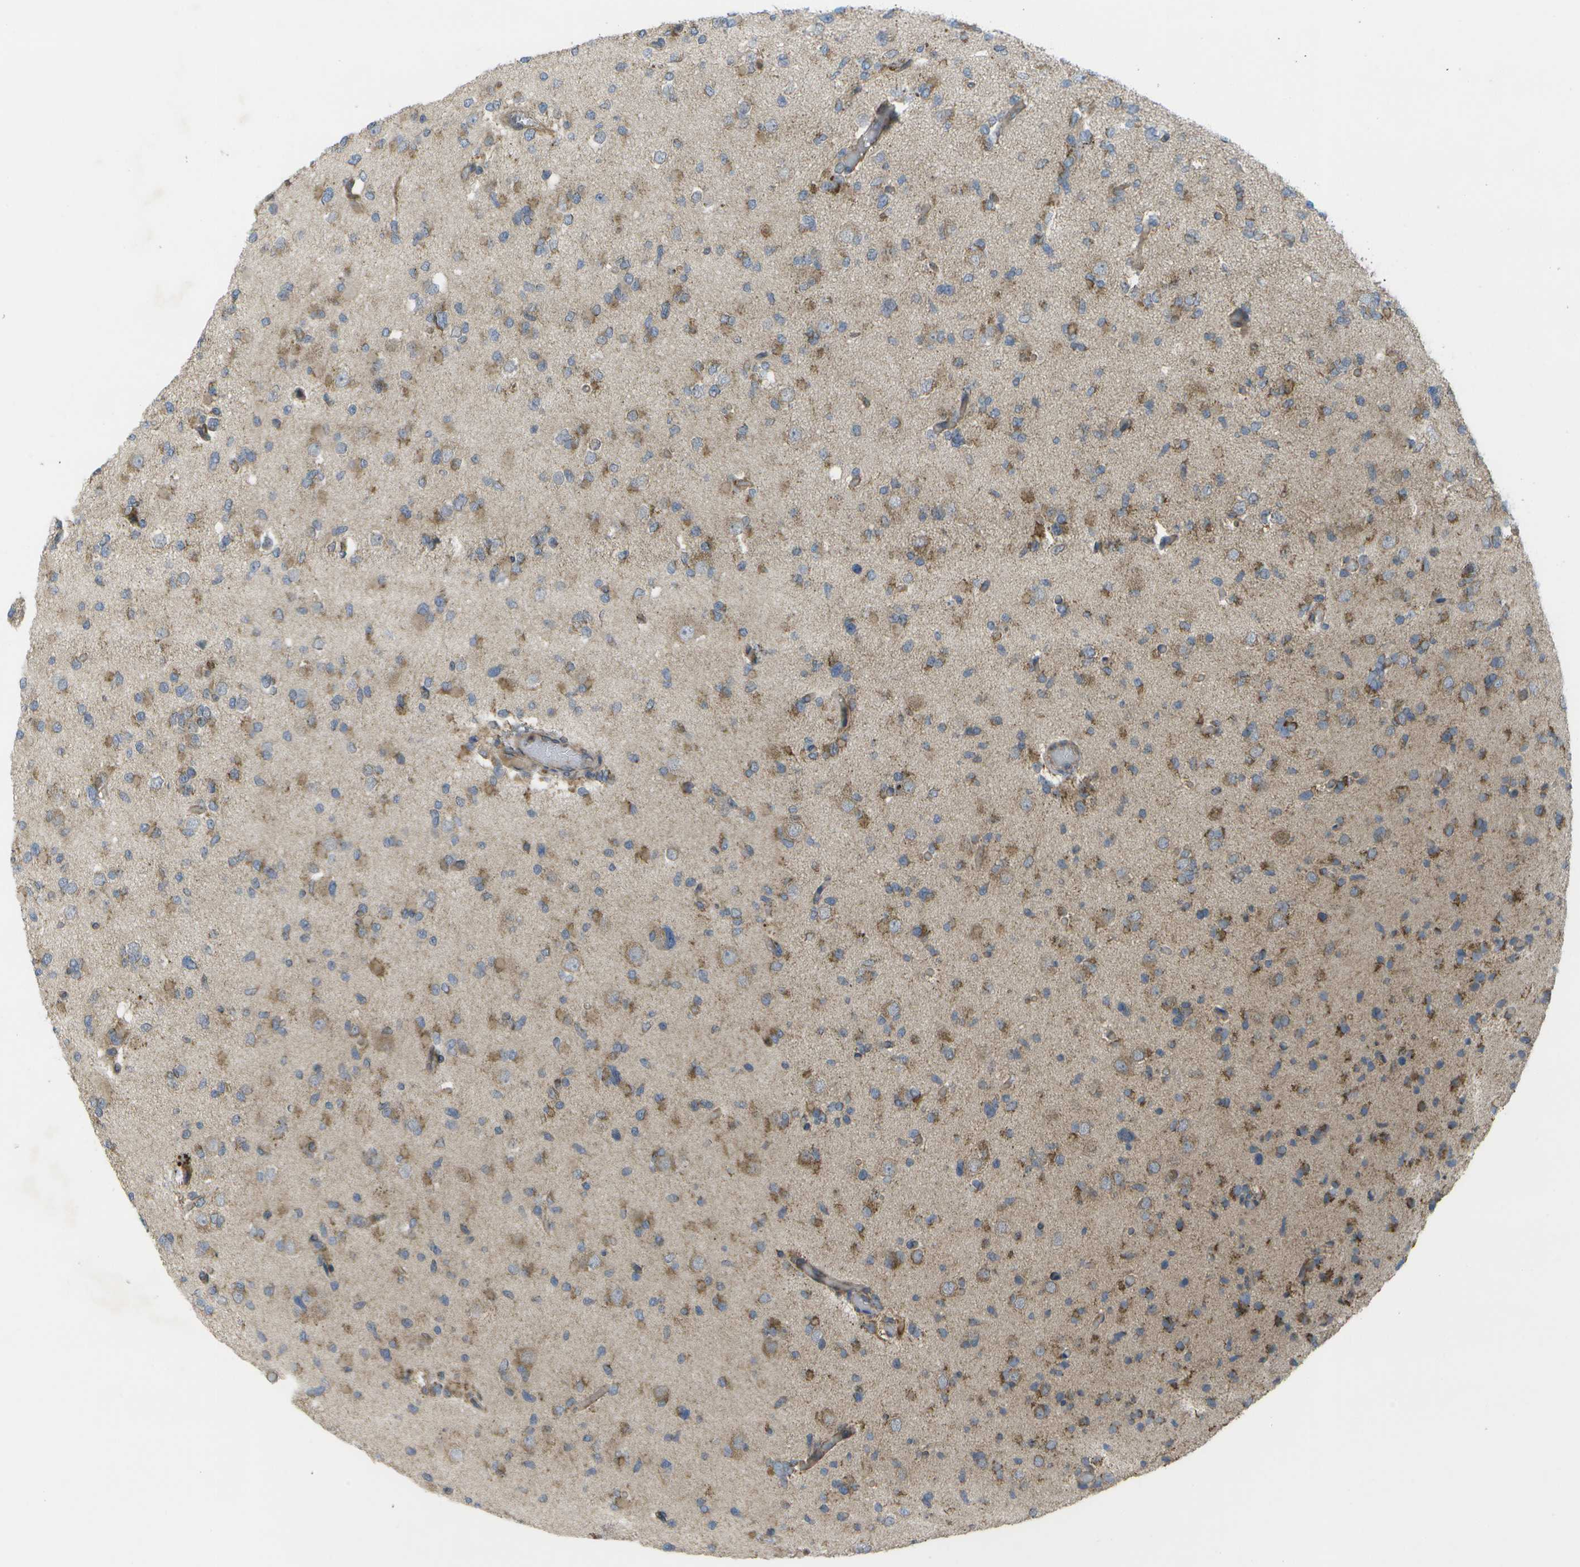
{"staining": {"intensity": "moderate", "quantity": "25%-75%", "location": "cytoplasmic/membranous"}, "tissue": "glioma", "cell_type": "Tumor cells", "image_type": "cancer", "snomed": [{"axis": "morphology", "description": "Glioma, malignant, Low grade"}, {"axis": "topography", "description": "Brain"}], "caption": "IHC of glioma displays medium levels of moderate cytoplasmic/membranous staining in approximately 25%-75% of tumor cells.", "gene": "DPM3", "patient": {"sex": "female", "age": 22}}